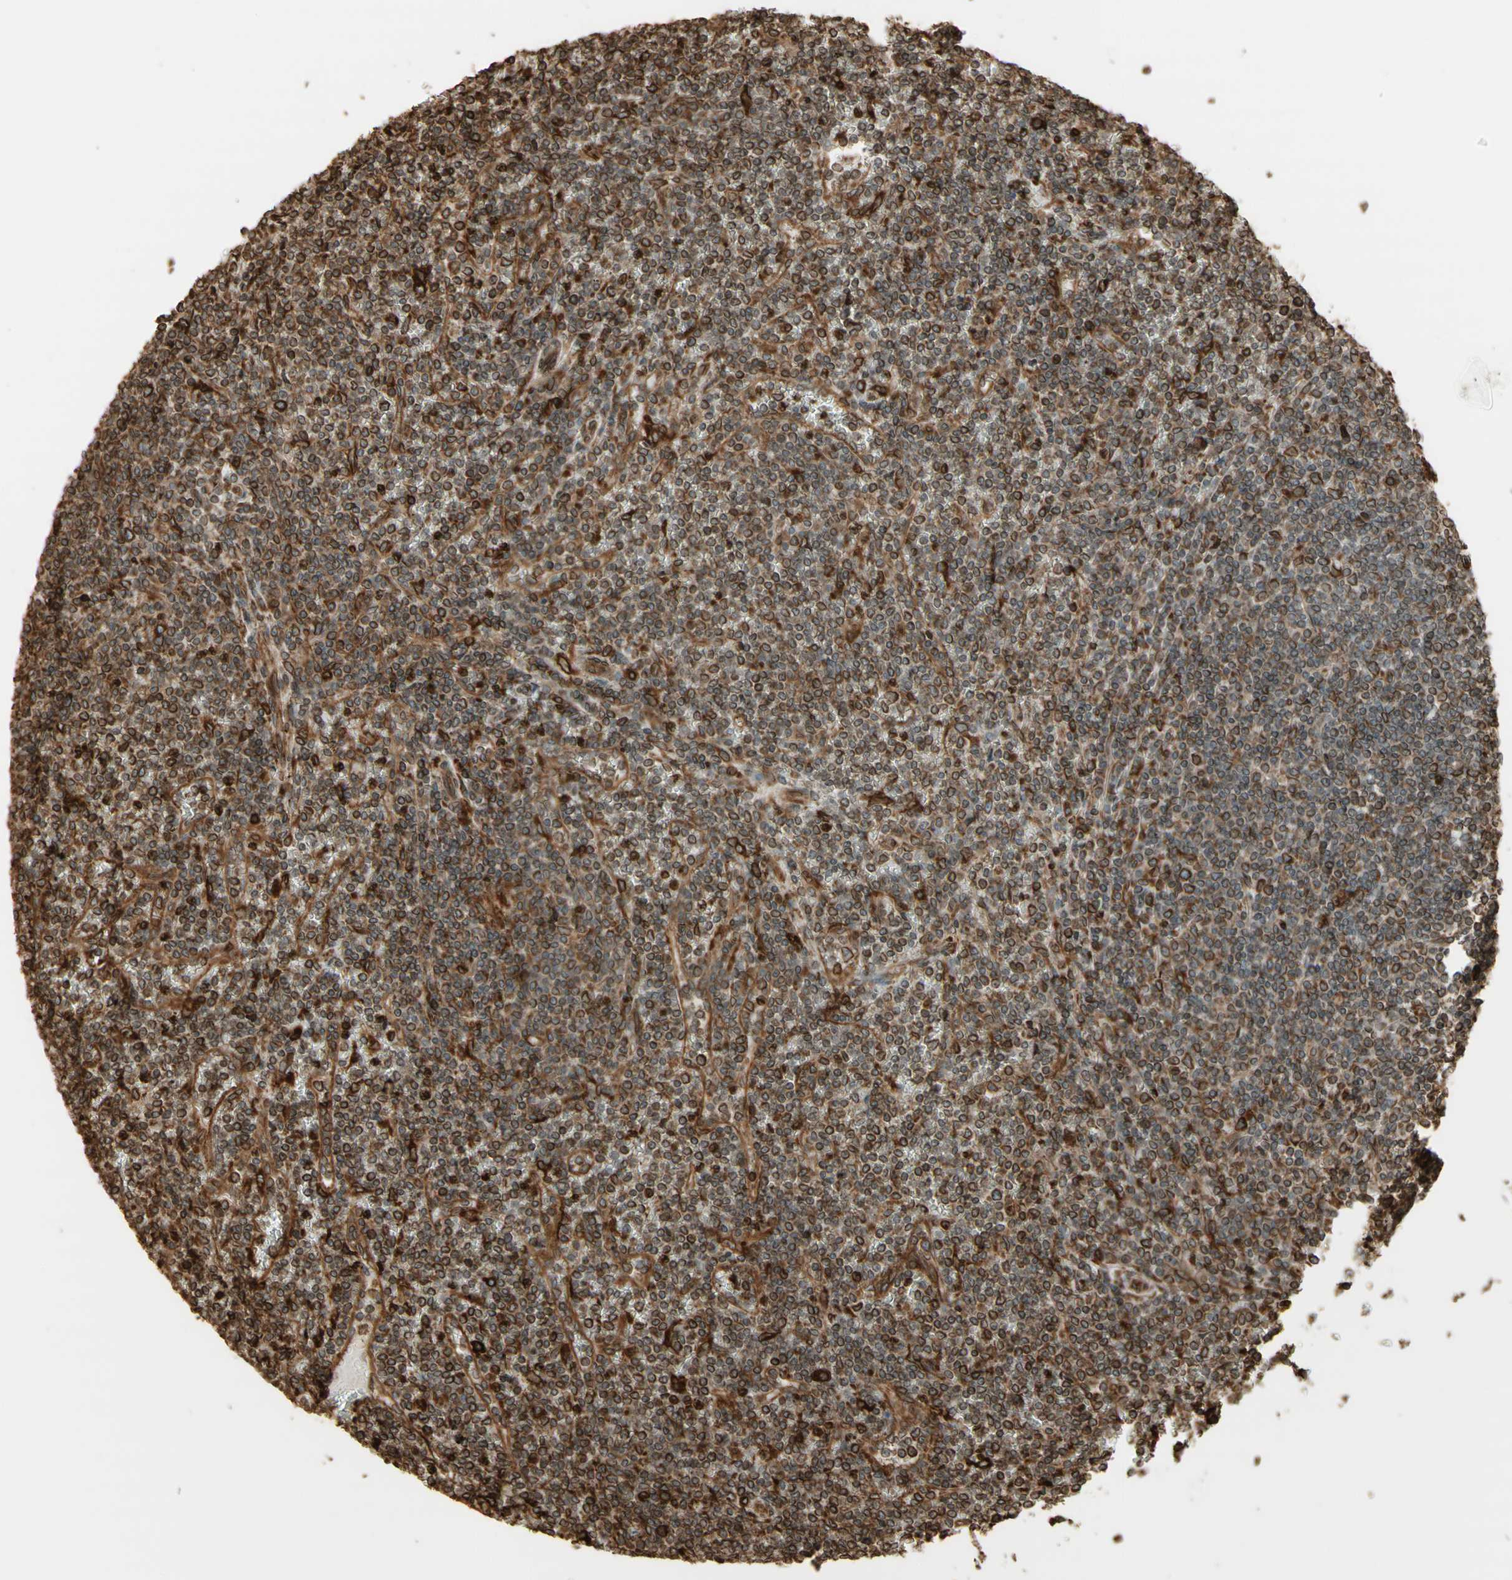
{"staining": {"intensity": "moderate", "quantity": "25%-75%", "location": "cytoplasmic/membranous"}, "tissue": "lymphoma", "cell_type": "Tumor cells", "image_type": "cancer", "snomed": [{"axis": "morphology", "description": "Malignant lymphoma, non-Hodgkin's type, Low grade"}, {"axis": "topography", "description": "Spleen"}], "caption": "Immunohistochemistry (IHC) micrograph of neoplastic tissue: lymphoma stained using immunohistochemistry (IHC) shows medium levels of moderate protein expression localized specifically in the cytoplasmic/membranous of tumor cells, appearing as a cytoplasmic/membranous brown color.", "gene": "CANX", "patient": {"sex": "female", "age": 19}}